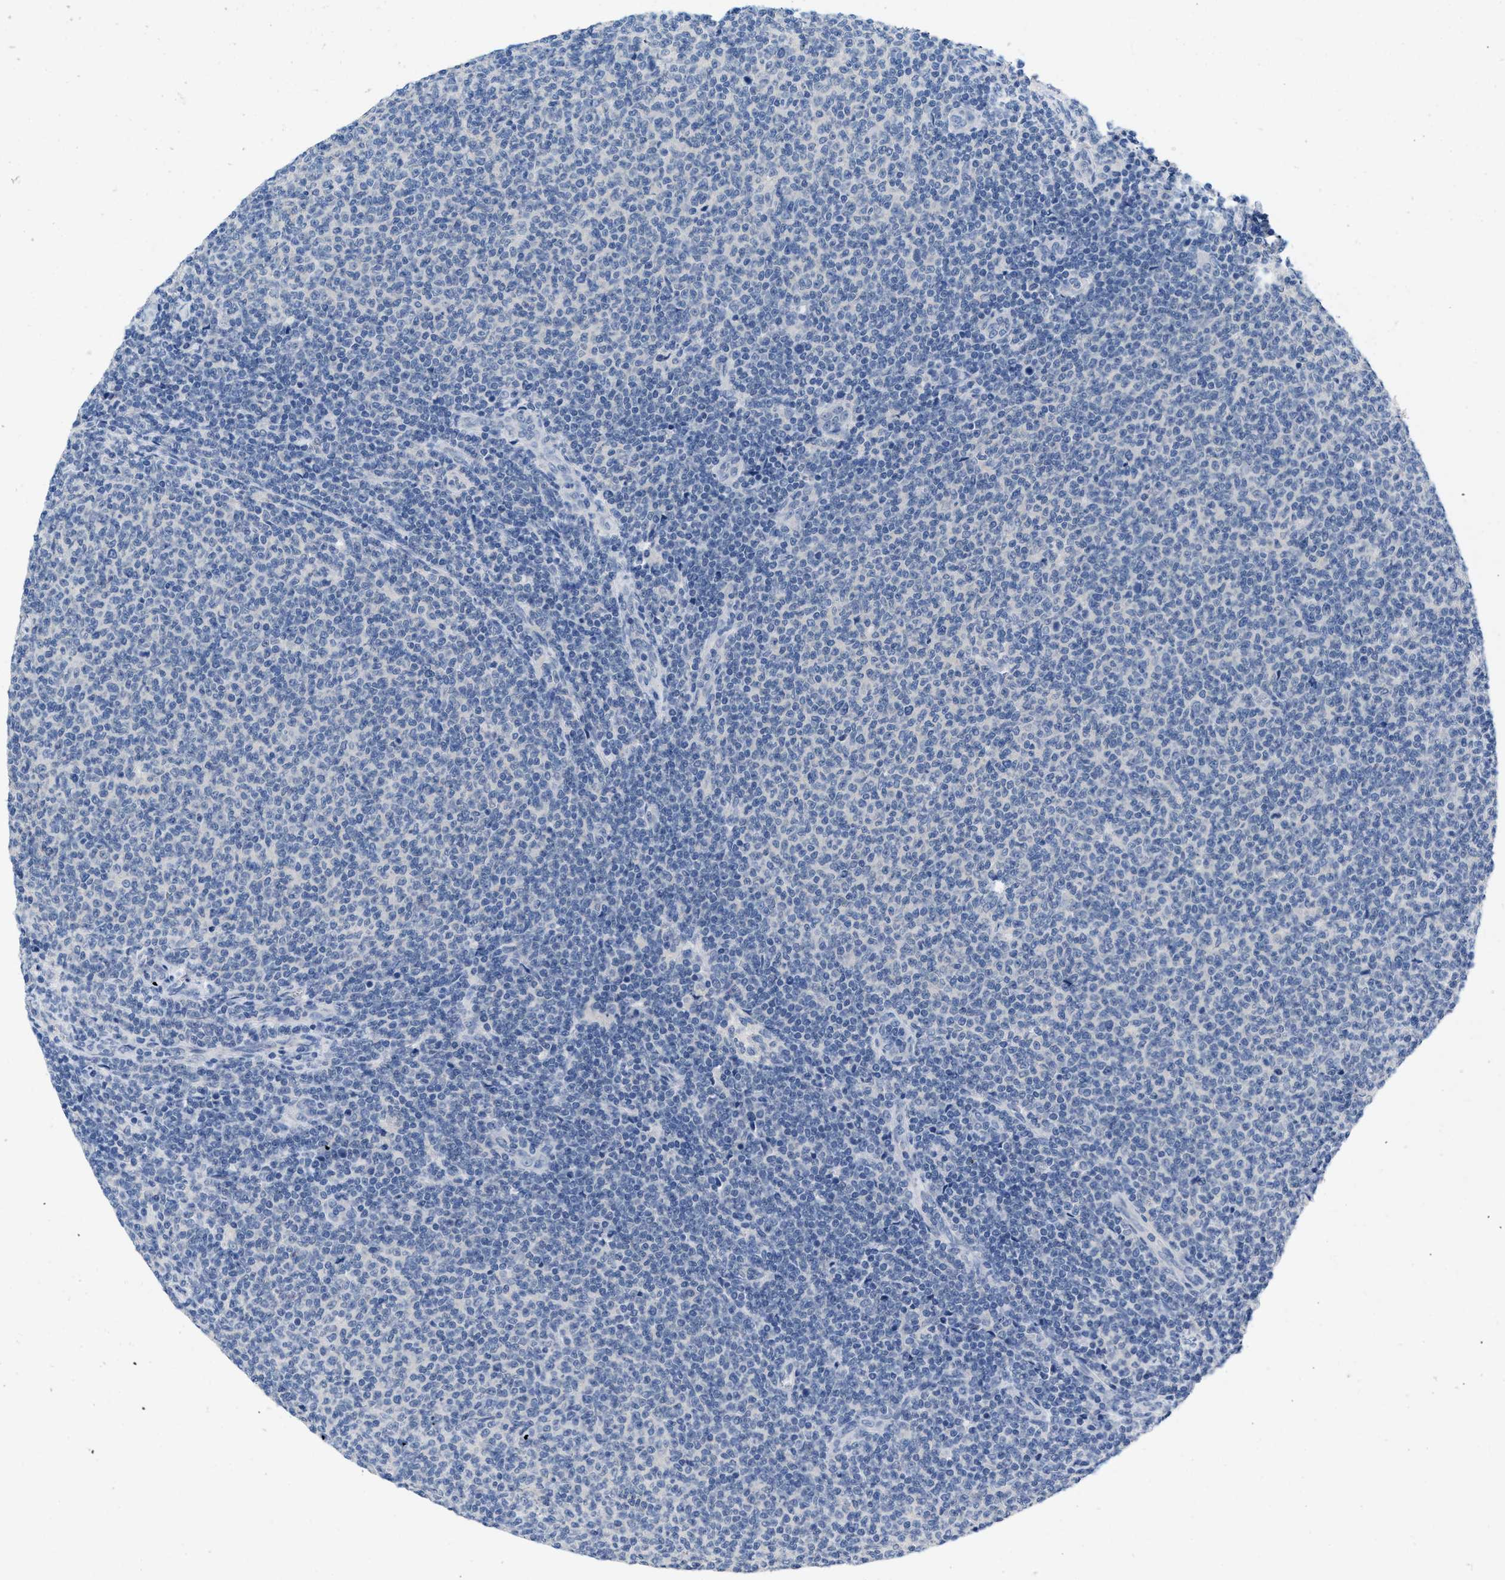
{"staining": {"intensity": "negative", "quantity": "none", "location": "none"}, "tissue": "lymphoma", "cell_type": "Tumor cells", "image_type": "cancer", "snomed": [{"axis": "morphology", "description": "Malignant lymphoma, non-Hodgkin's type, Low grade"}, {"axis": "topography", "description": "Lymph node"}], "caption": "Tumor cells show no significant protein positivity in low-grade malignant lymphoma, non-Hodgkin's type. The staining was performed using DAB to visualize the protein expression in brown, while the nuclei were stained in blue with hematoxylin (Magnification: 20x).", "gene": "PYY", "patient": {"sex": "male", "age": 66}}